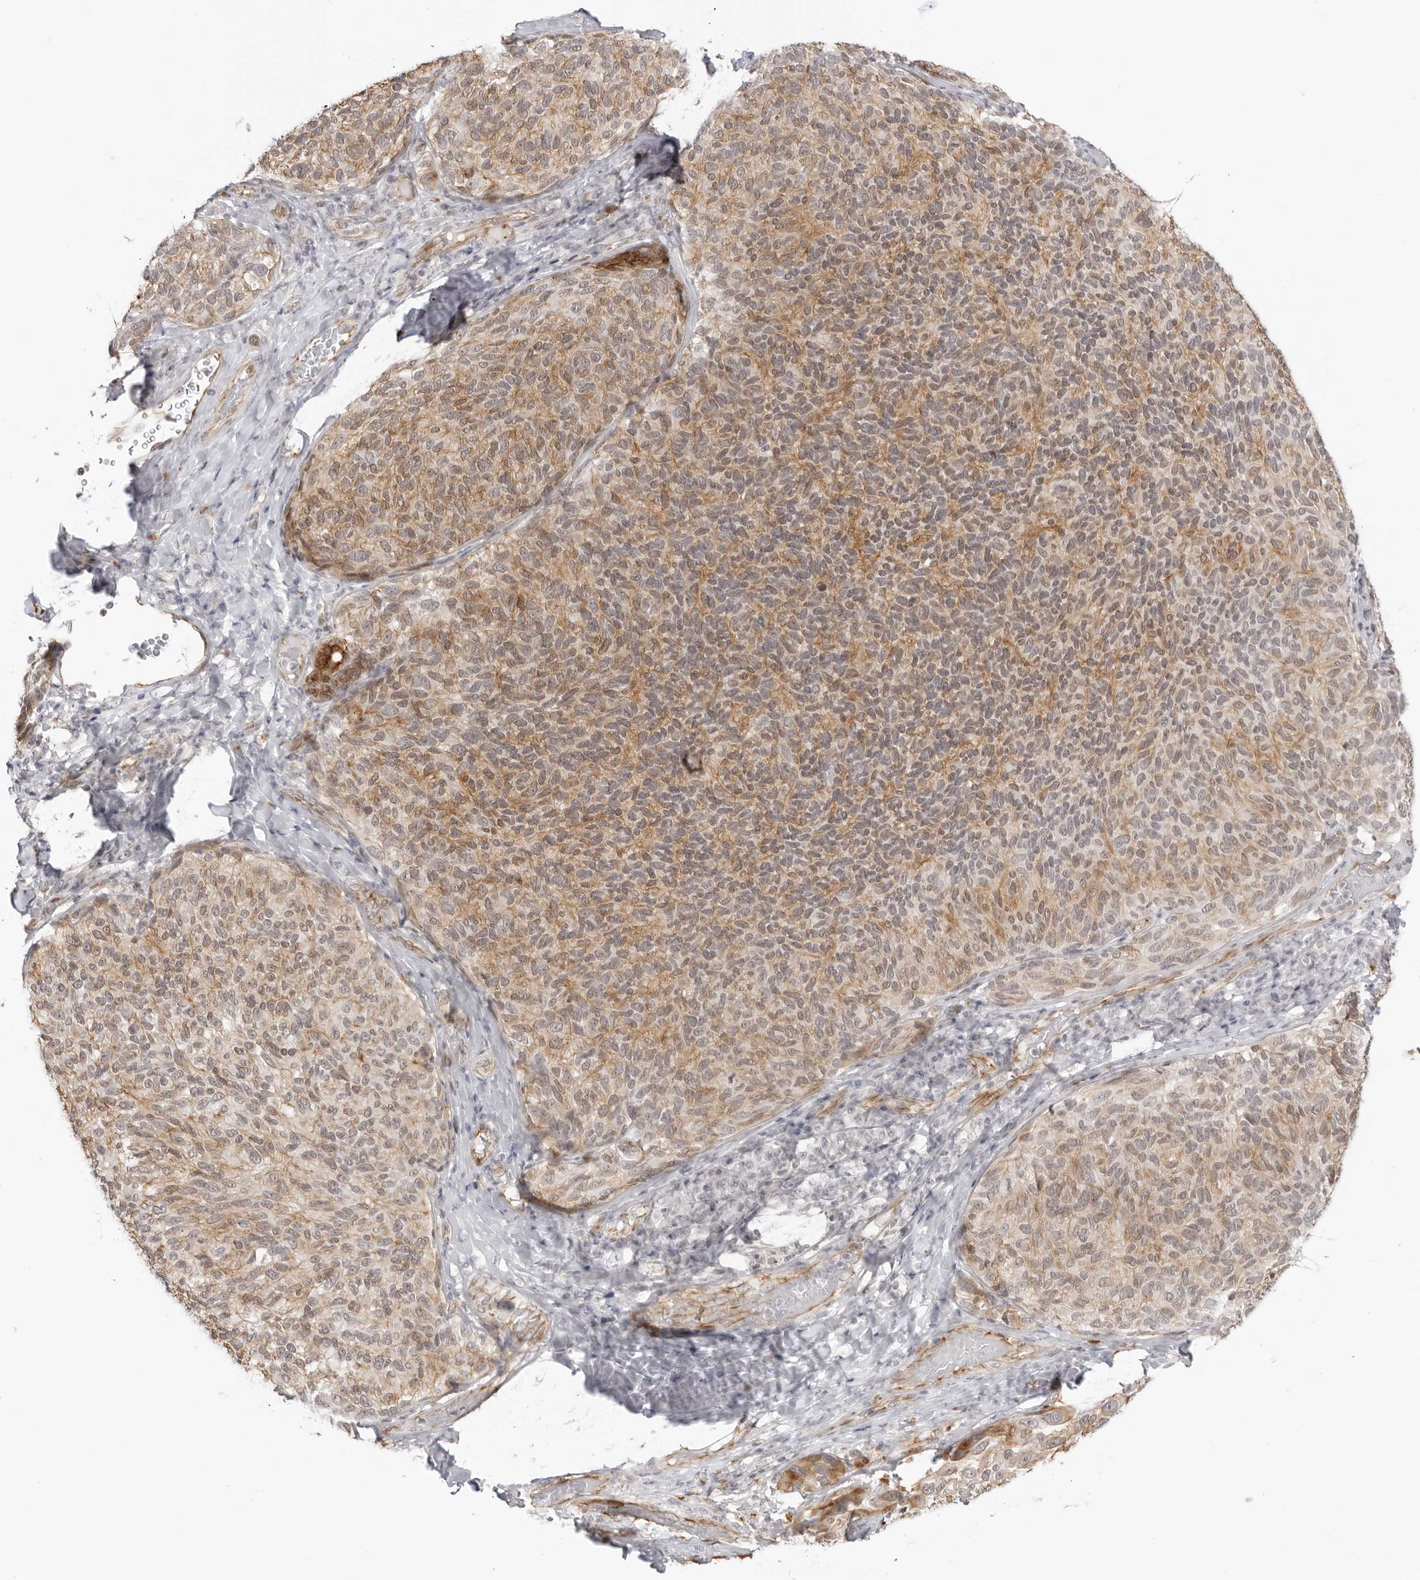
{"staining": {"intensity": "weak", "quantity": "25%-75%", "location": "cytoplasmic/membranous"}, "tissue": "melanoma", "cell_type": "Tumor cells", "image_type": "cancer", "snomed": [{"axis": "morphology", "description": "Malignant melanoma, NOS"}, {"axis": "topography", "description": "Skin"}], "caption": "This photomicrograph demonstrates melanoma stained with immunohistochemistry (IHC) to label a protein in brown. The cytoplasmic/membranous of tumor cells show weak positivity for the protein. Nuclei are counter-stained blue.", "gene": "TRAPPC3", "patient": {"sex": "female", "age": 73}}